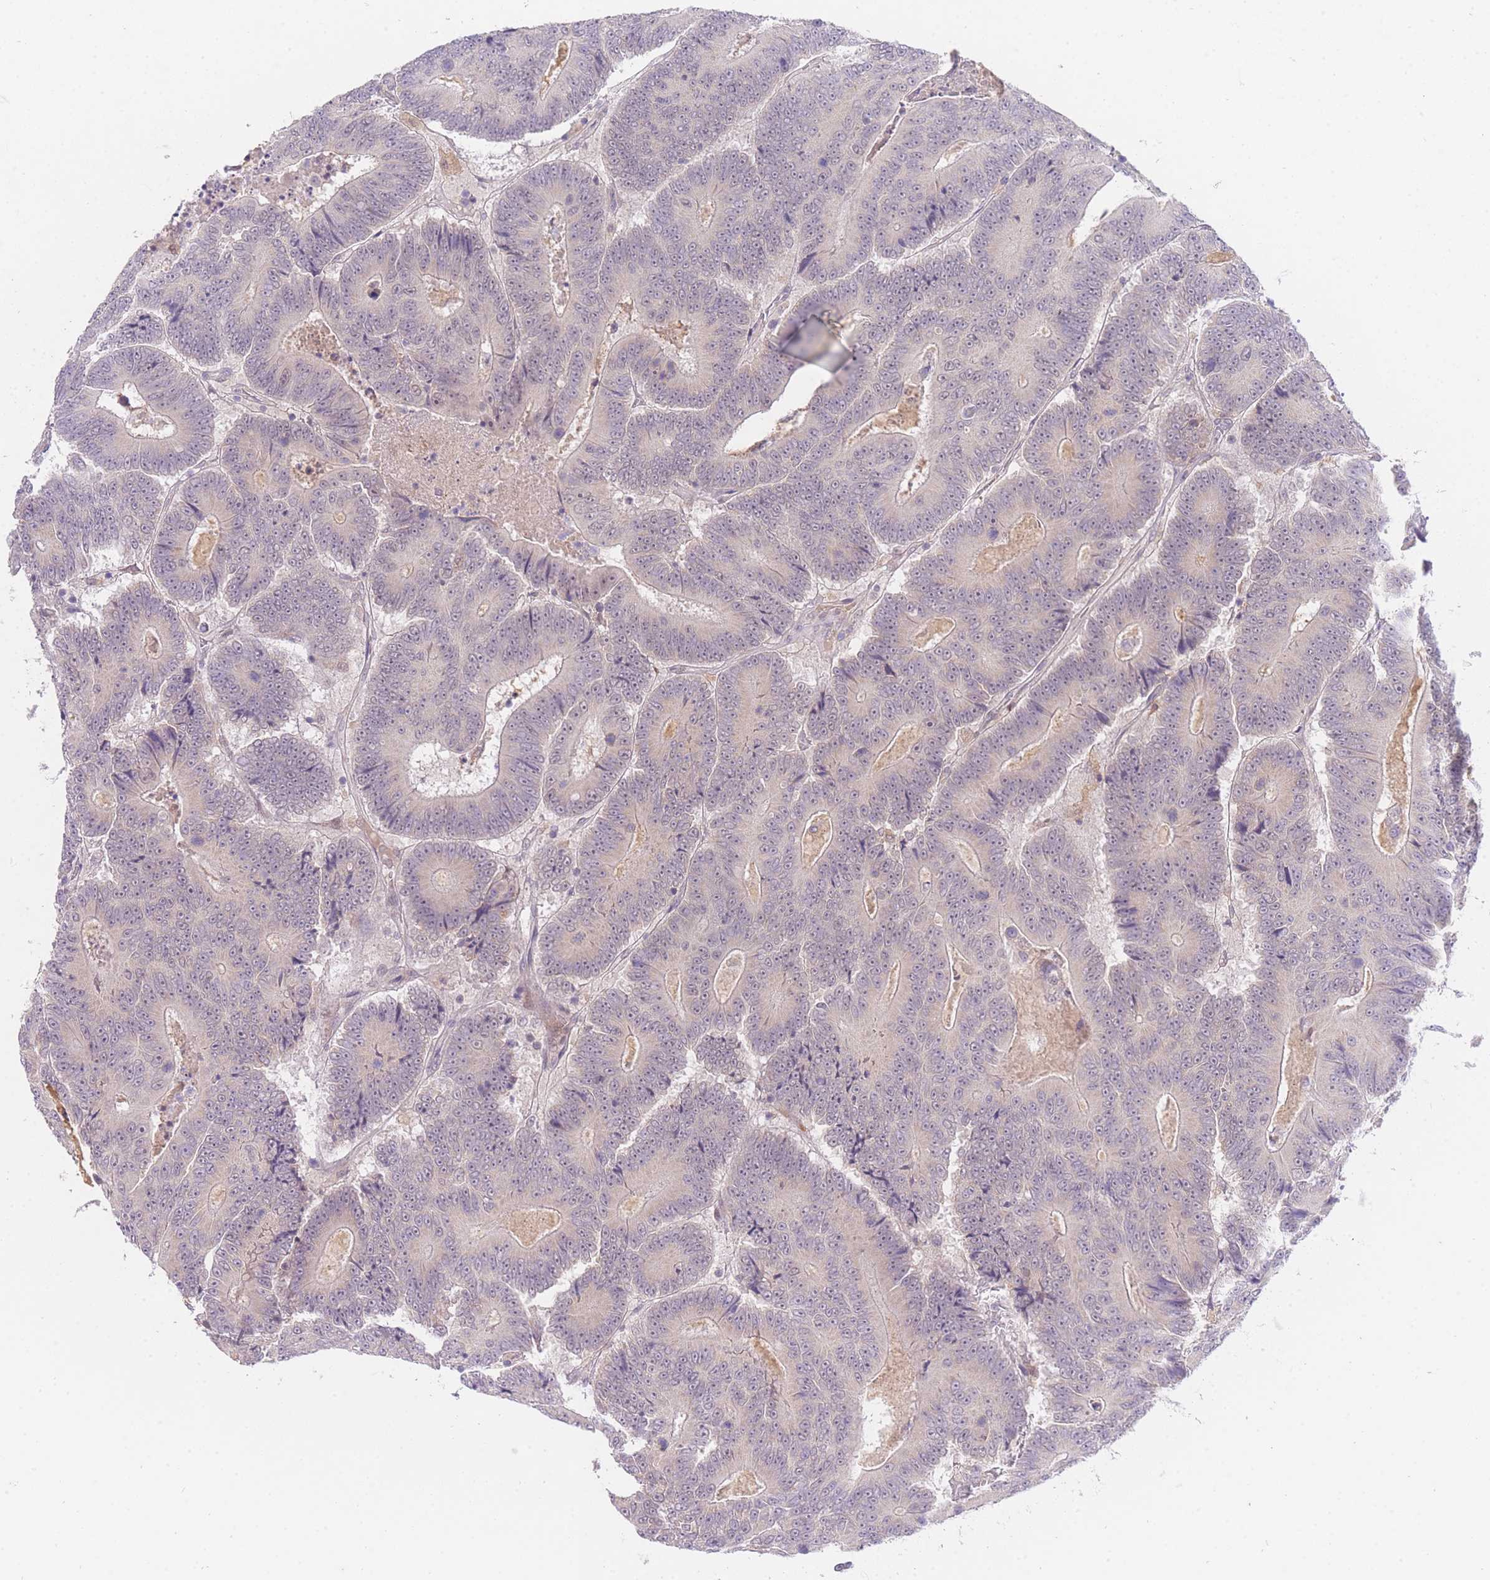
{"staining": {"intensity": "negative", "quantity": "none", "location": "none"}, "tissue": "colorectal cancer", "cell_type": "Tumor cells", "image_type": "cancer", "snomed": [{"axis": "morphology", "description": "Adenocarcinoma, NOS"}, {"axis": "topography", "description": "Colon"}], "caption": "Immunohistochemistry of colorectal adenocarcinoma displays no positivity in tumor cells.", "gene": "SLC25A33", "patient": {"sex": "male", "age": 83}}